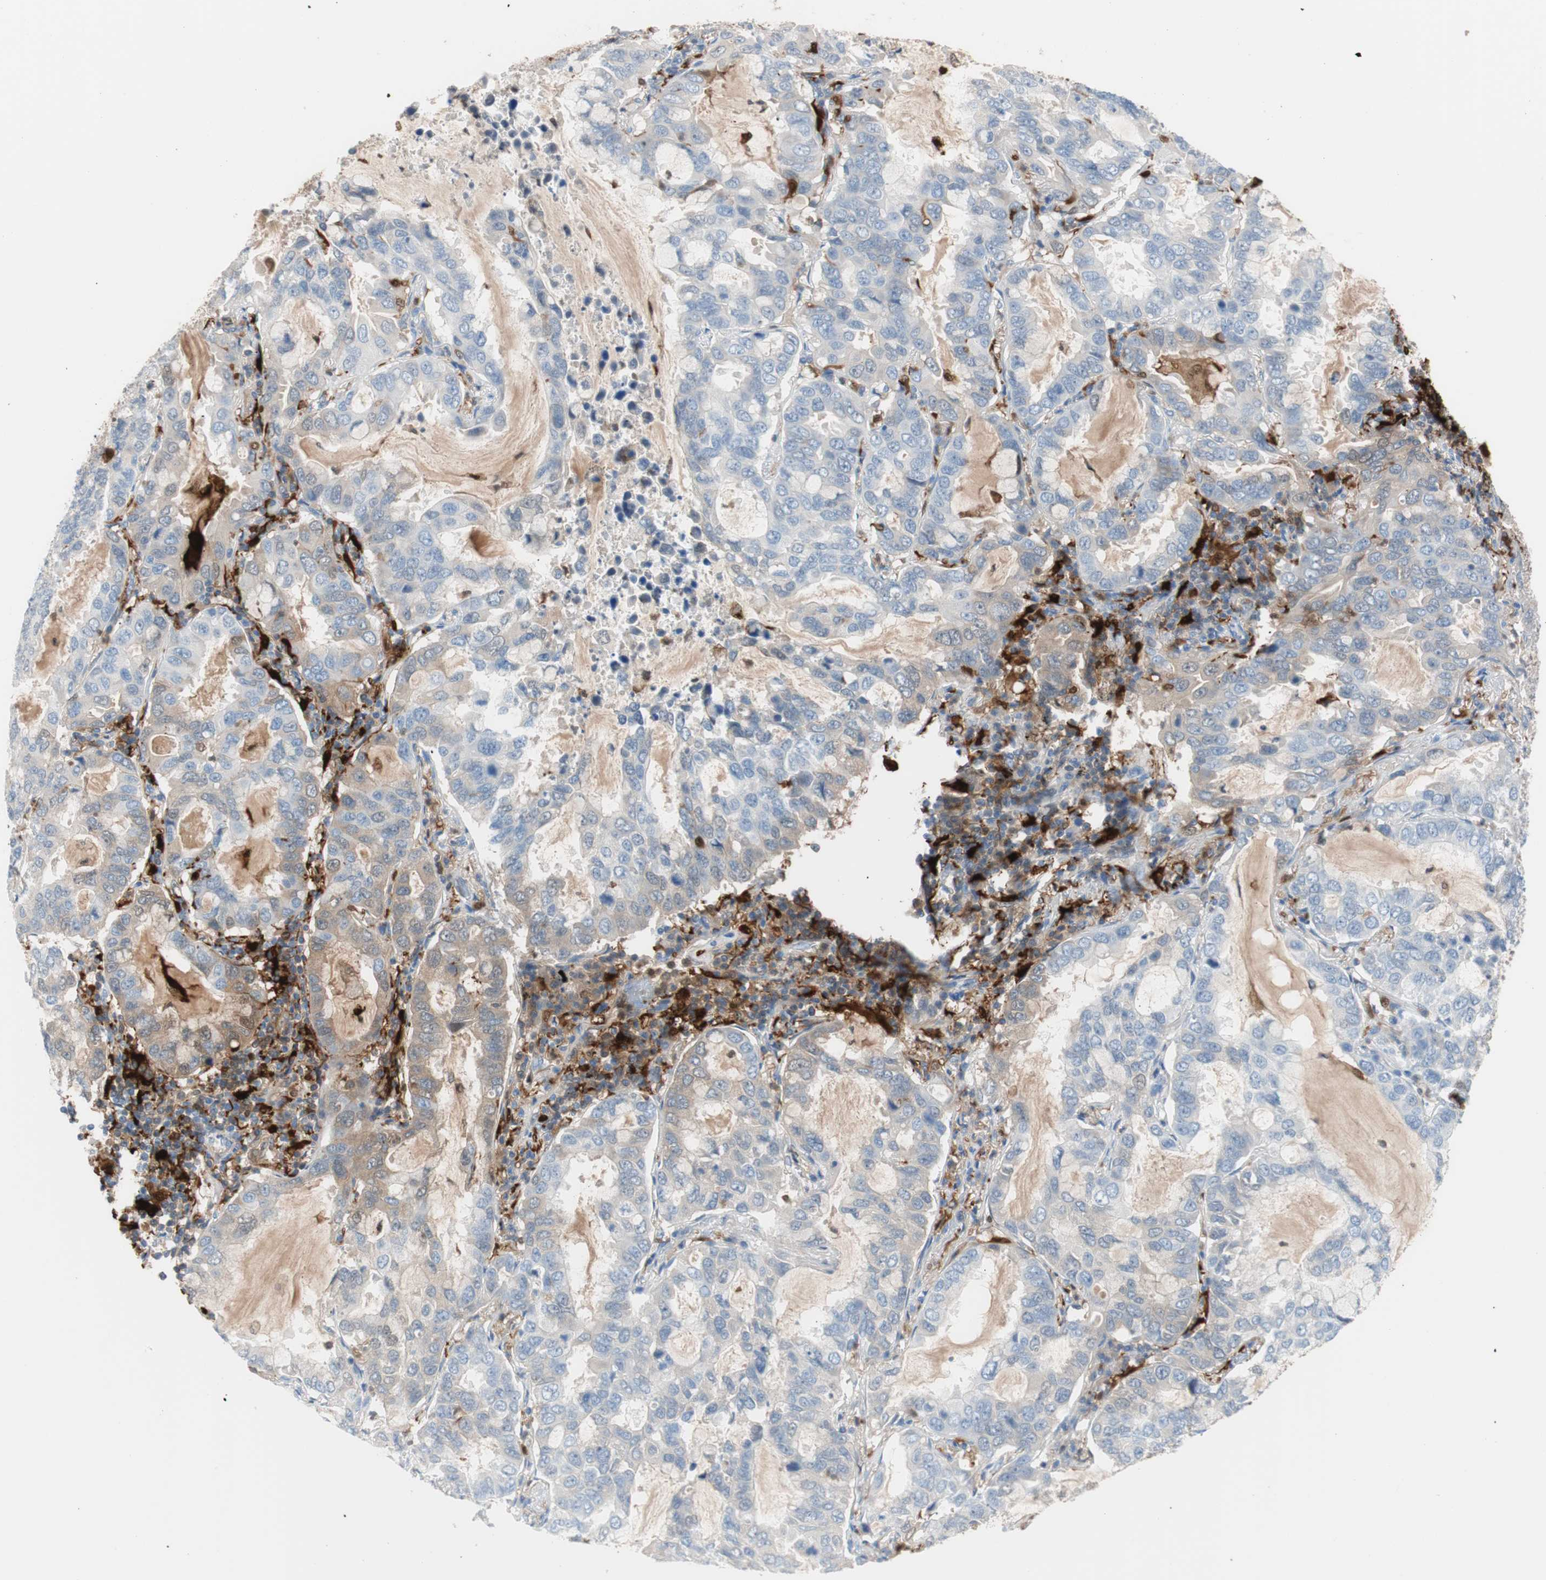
{"staining": {"intensity": "weak", "quantity": "<25%", "location": "cytoplasmic/membranous"}, "tissue": "lung cancer", "cell_type": "Tumor cells", "image_type": "cancer", "snomed": [{"axis": "morphology", "description": "Adenocarcinoma, NOS"}, {"axis": "topography", "description": "Lung"}], "caption": "Lung cancer was stained to show a protein in brown. There is no significant staining in tumor cells.", "gene": "IL18", "patient": {"sex": "male", "age": 64}}